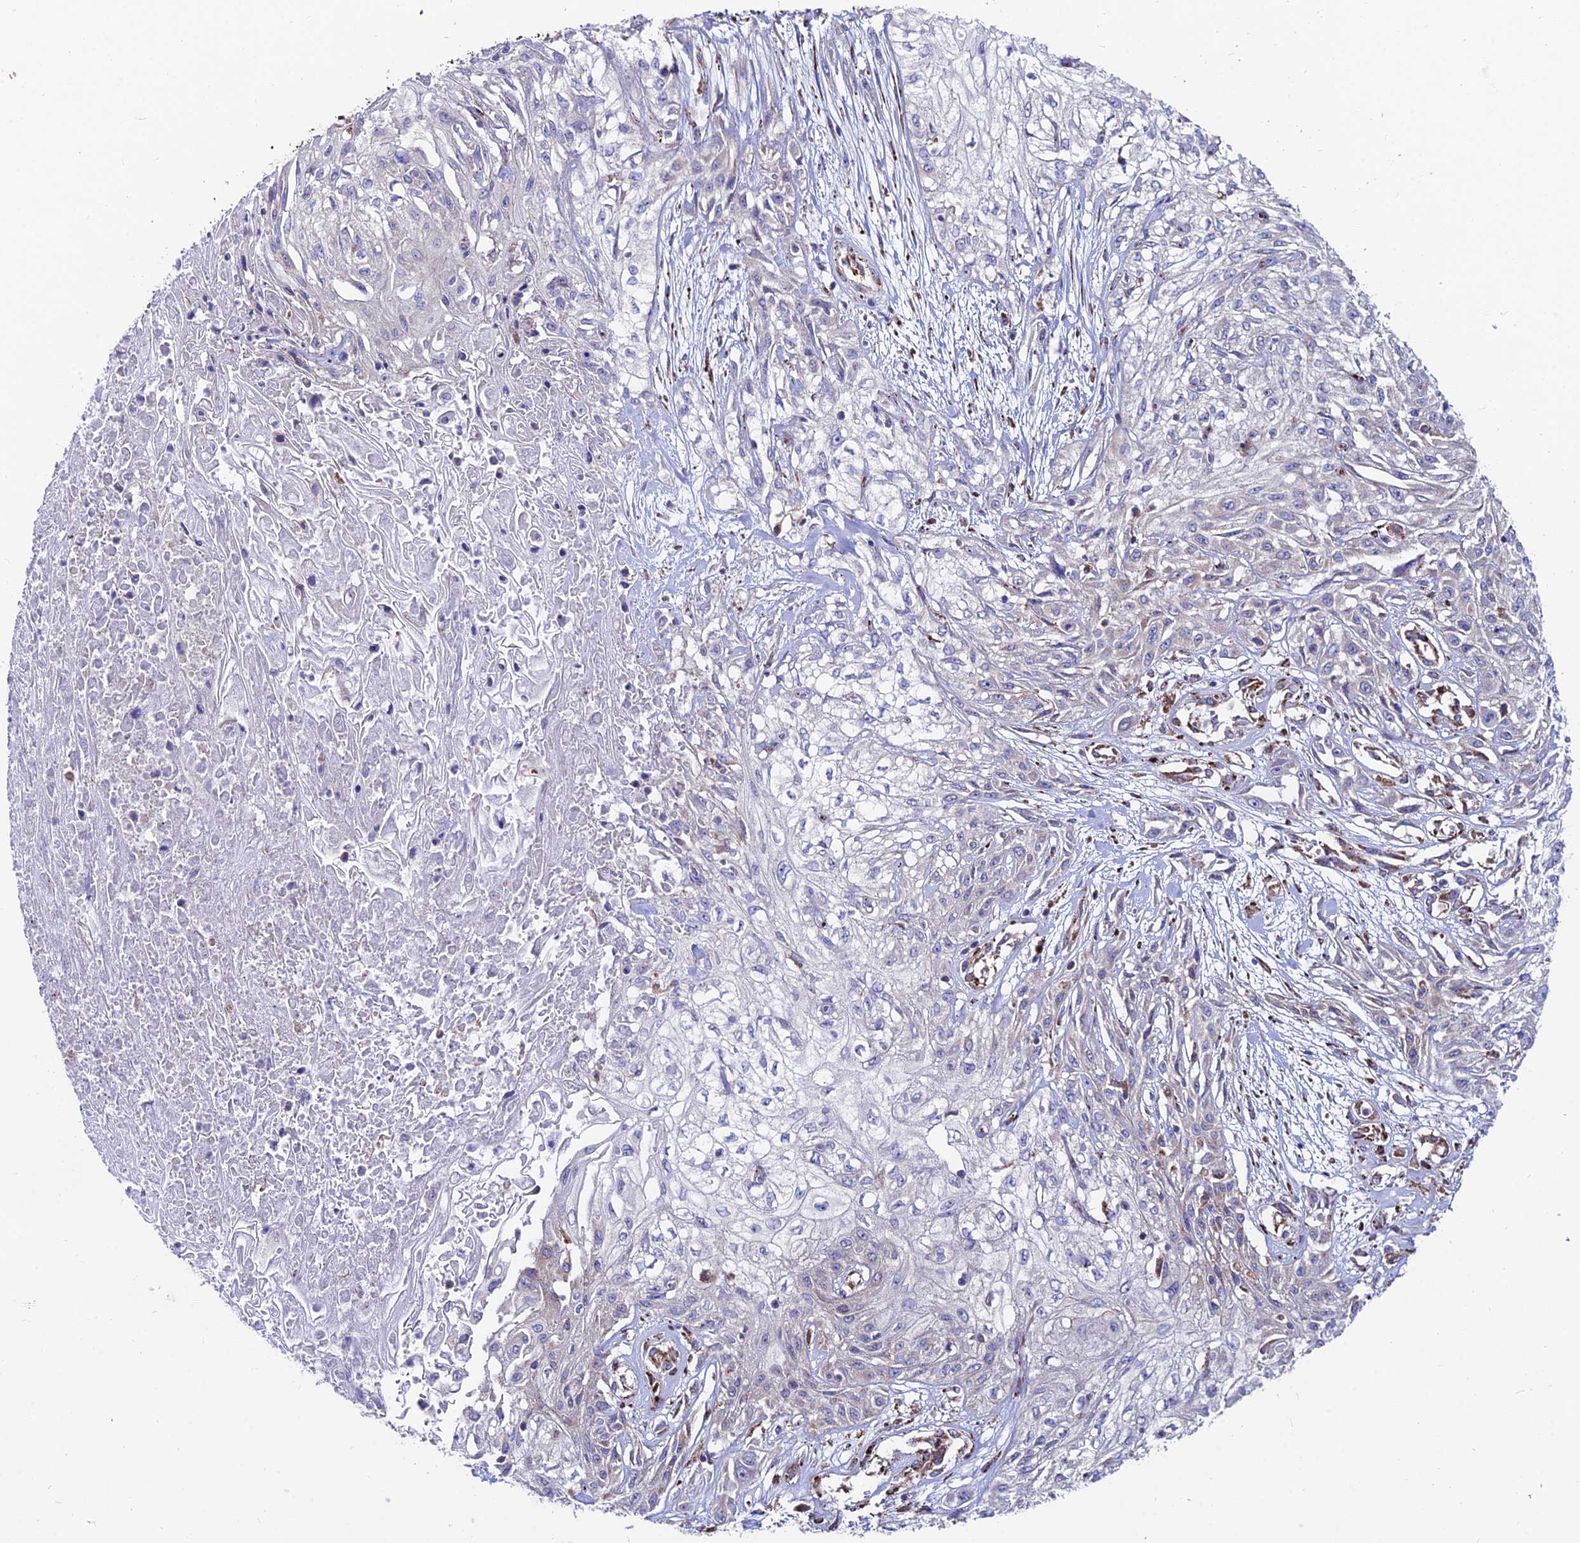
{"staining": {"intensity": "weak", "quantity": "<25%", "location": "cytoplasmic/membranous"}, "tissue": "skin cancer", "cell_type": "Tumor cells", "image_type": "cancer", "snomed": [{"axis": "morphology", "description": "Squamous cell carcinoma, NOS"}, {"axis": "morphology", "description": "Squamous cell carcinoma, metastatic, NOS"}, {"axis": "topography", "description": "Skin"}, {"axis": "topography", "description": "Lymph node"}], "caption": "This is an IHC image of human skin squamous cell carcinoma. There is no staining in tumor cells.", "gene": "EIF3K", "patient": {"sex": "male", "age": 75}}